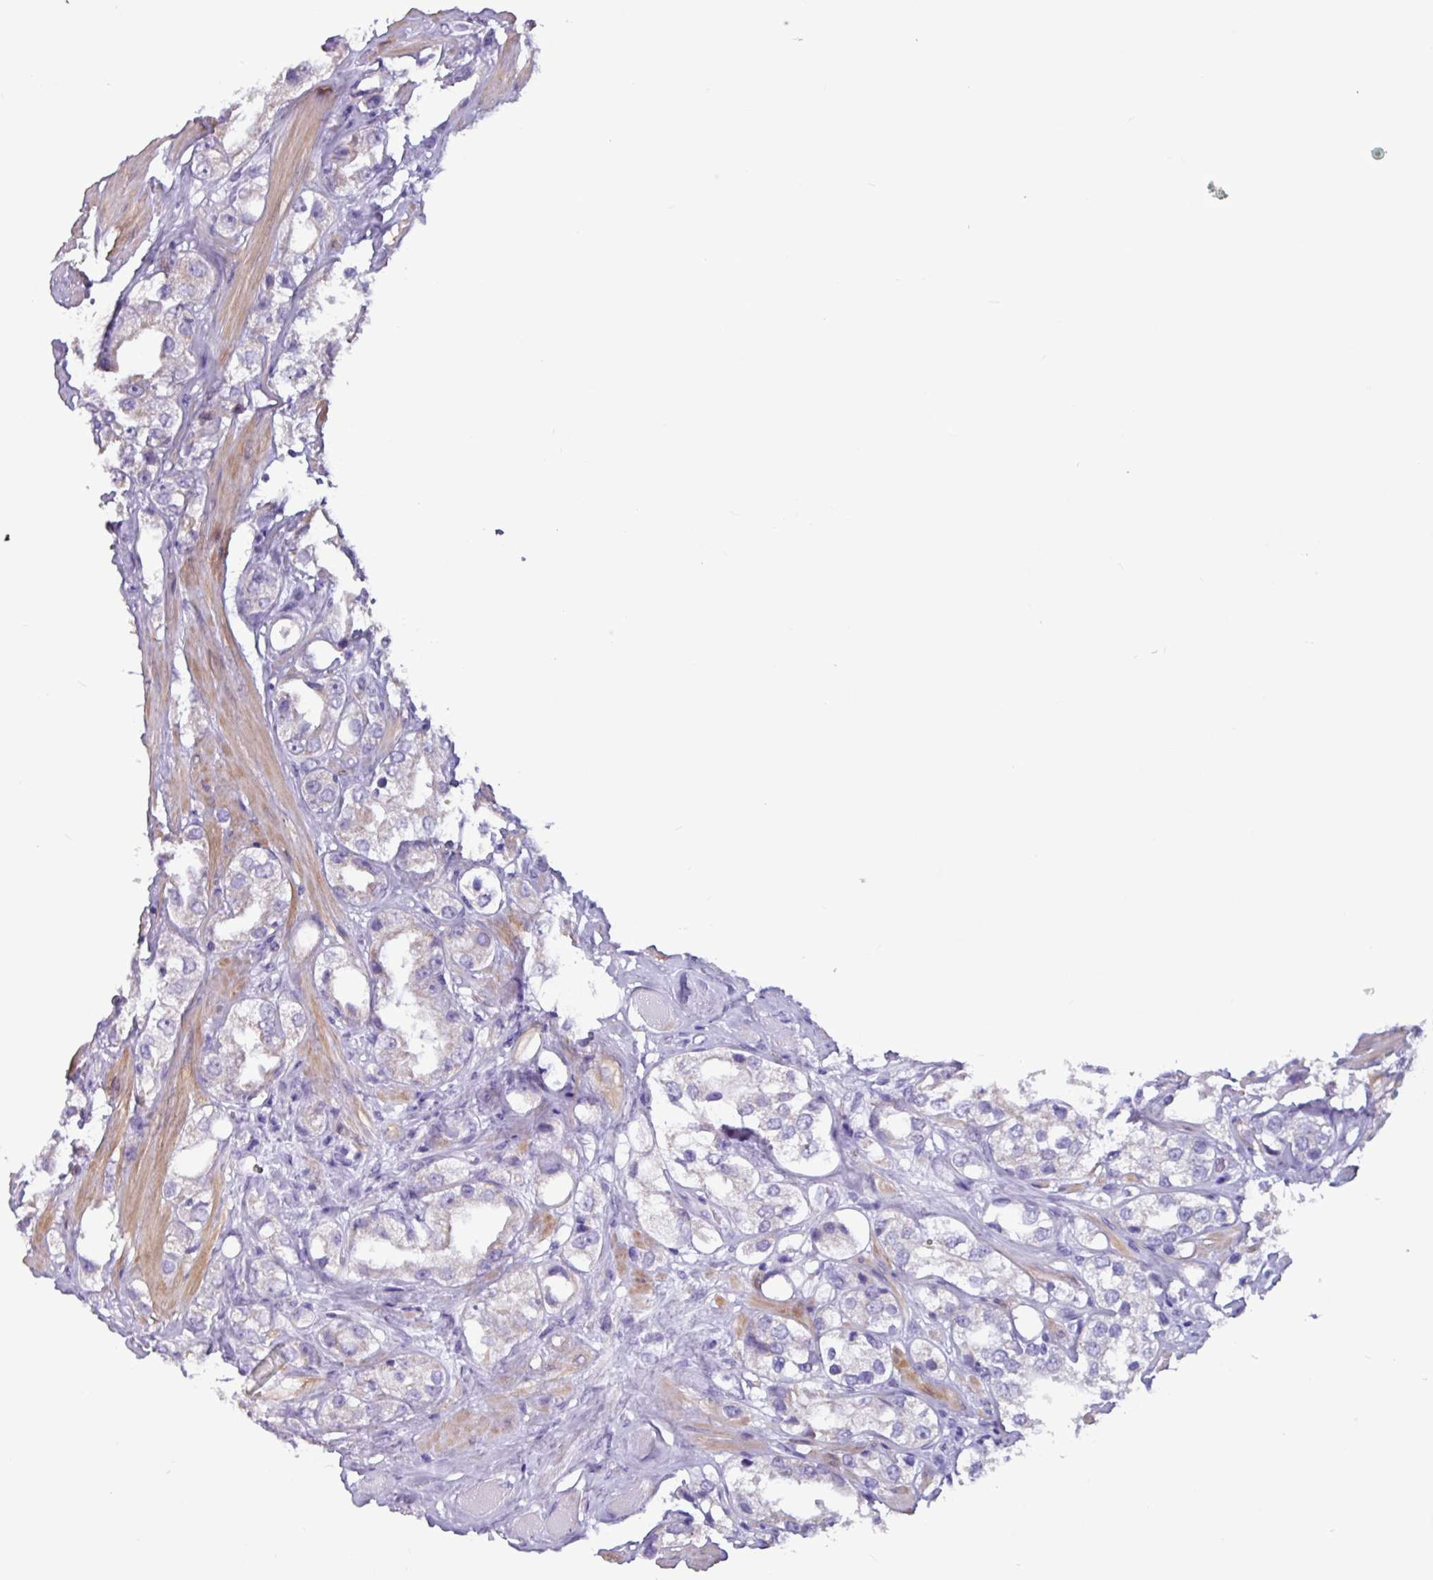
{"staining": {"intensity": "negative", "quantity": "none", "location": "none"}, "tissue": "prostate cancer", "cell_type": "Tumor cells", "image_type": "cancer", "snomed": [{"axis": "morphology", "description": "Adenocarcinoma, NOS"}, {"axis": "topography", "description": "Prostate"}], "caption": "A high-resolution photomicrograph shows immunohistochemistry staining of prostate cancer (adenocarcinoma), which shows no significant positivity in tumor cells.", "gene": "OTX1", "patient": {"sex": "male", "age": 79}}